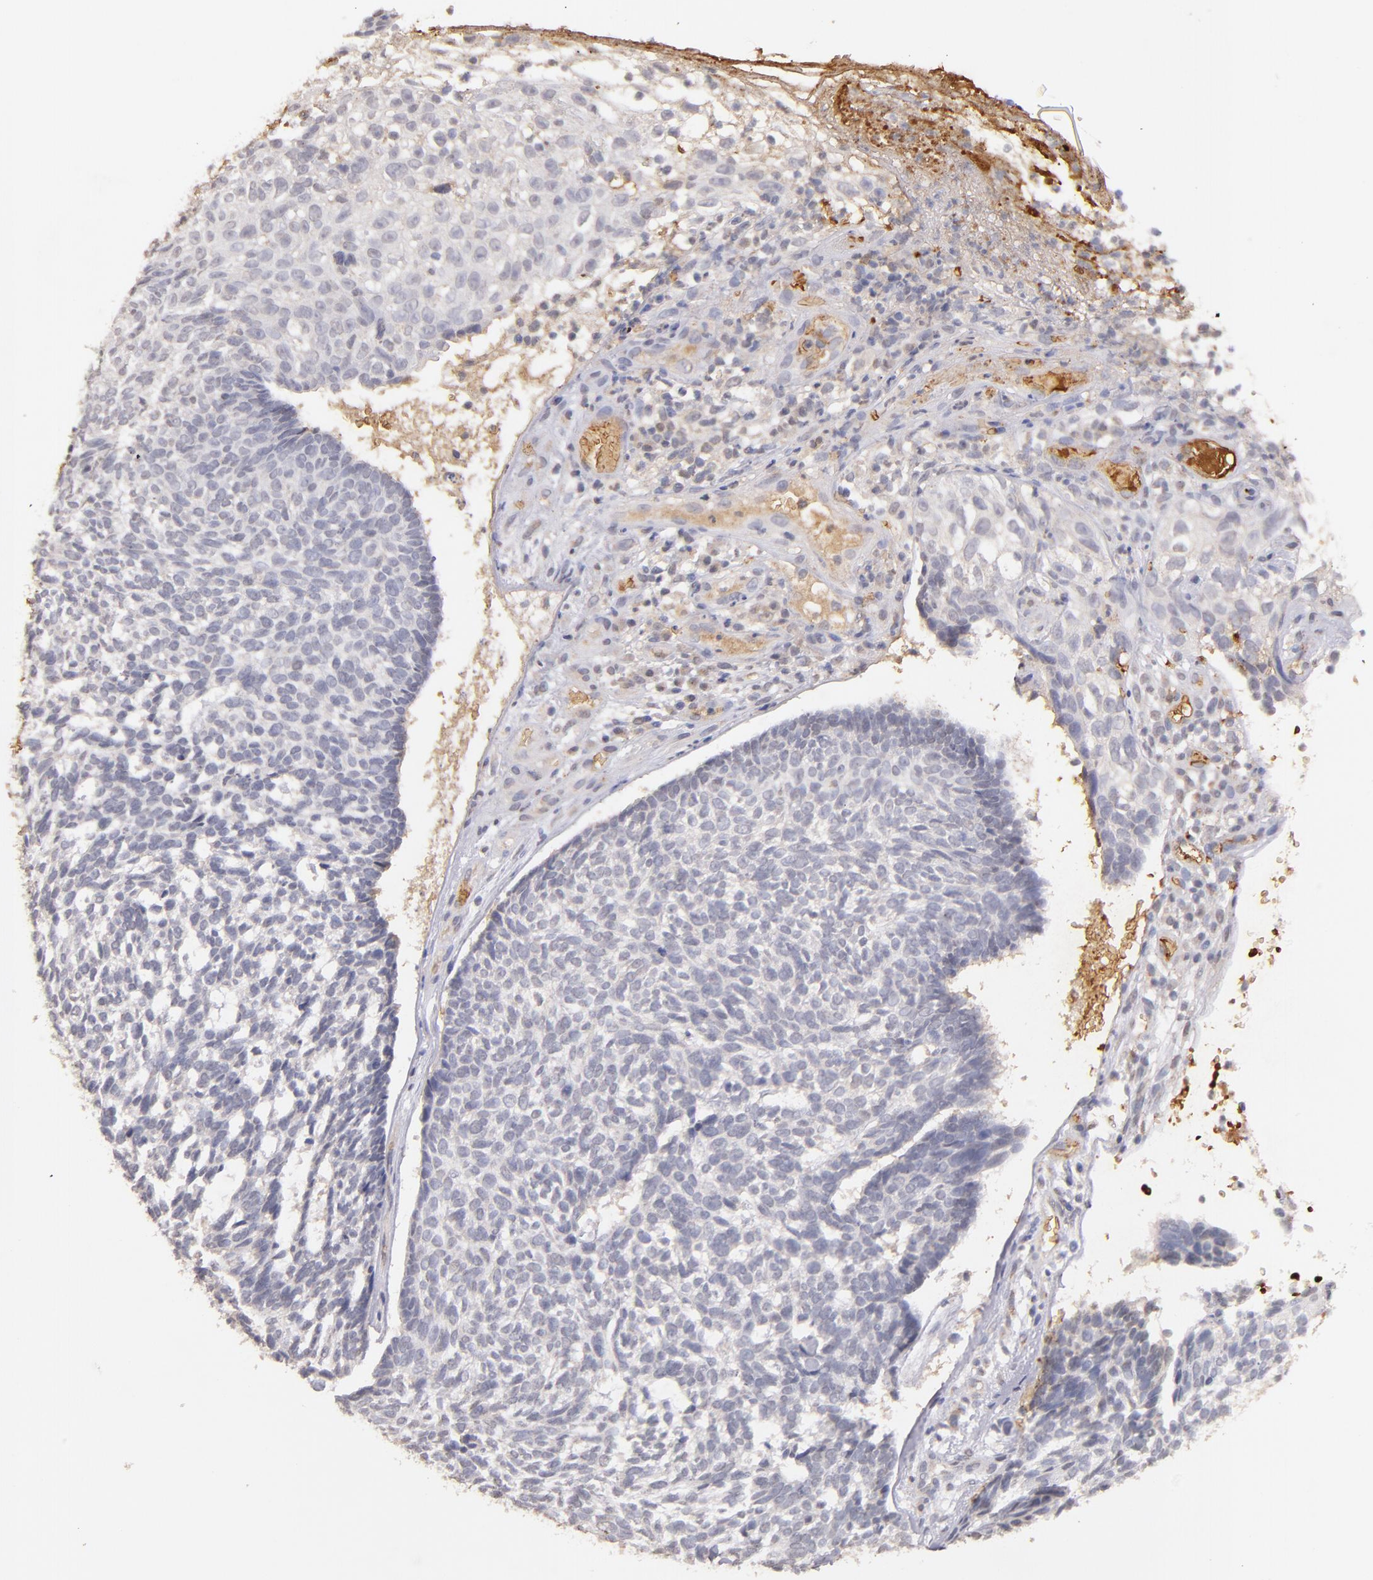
{"staining": {"intensity": "negative", "quantity": "none", "location": "none"}, "tissue": "skin cancer", "cell_type": "Tumor cells", "image_type": "cancer", "snomed": [{"axis": "morphology", "description": "Basal cell carcinoma"}, {"axis": "topography", "description": "Skin"}], "caption": "This is a image of immunohistochemistry staining of basal cell carcinoma (skin), which shows no staining in tumor cells.", "gene": "SERPINC1", "patient": {"sex": "male", "age": 72}}